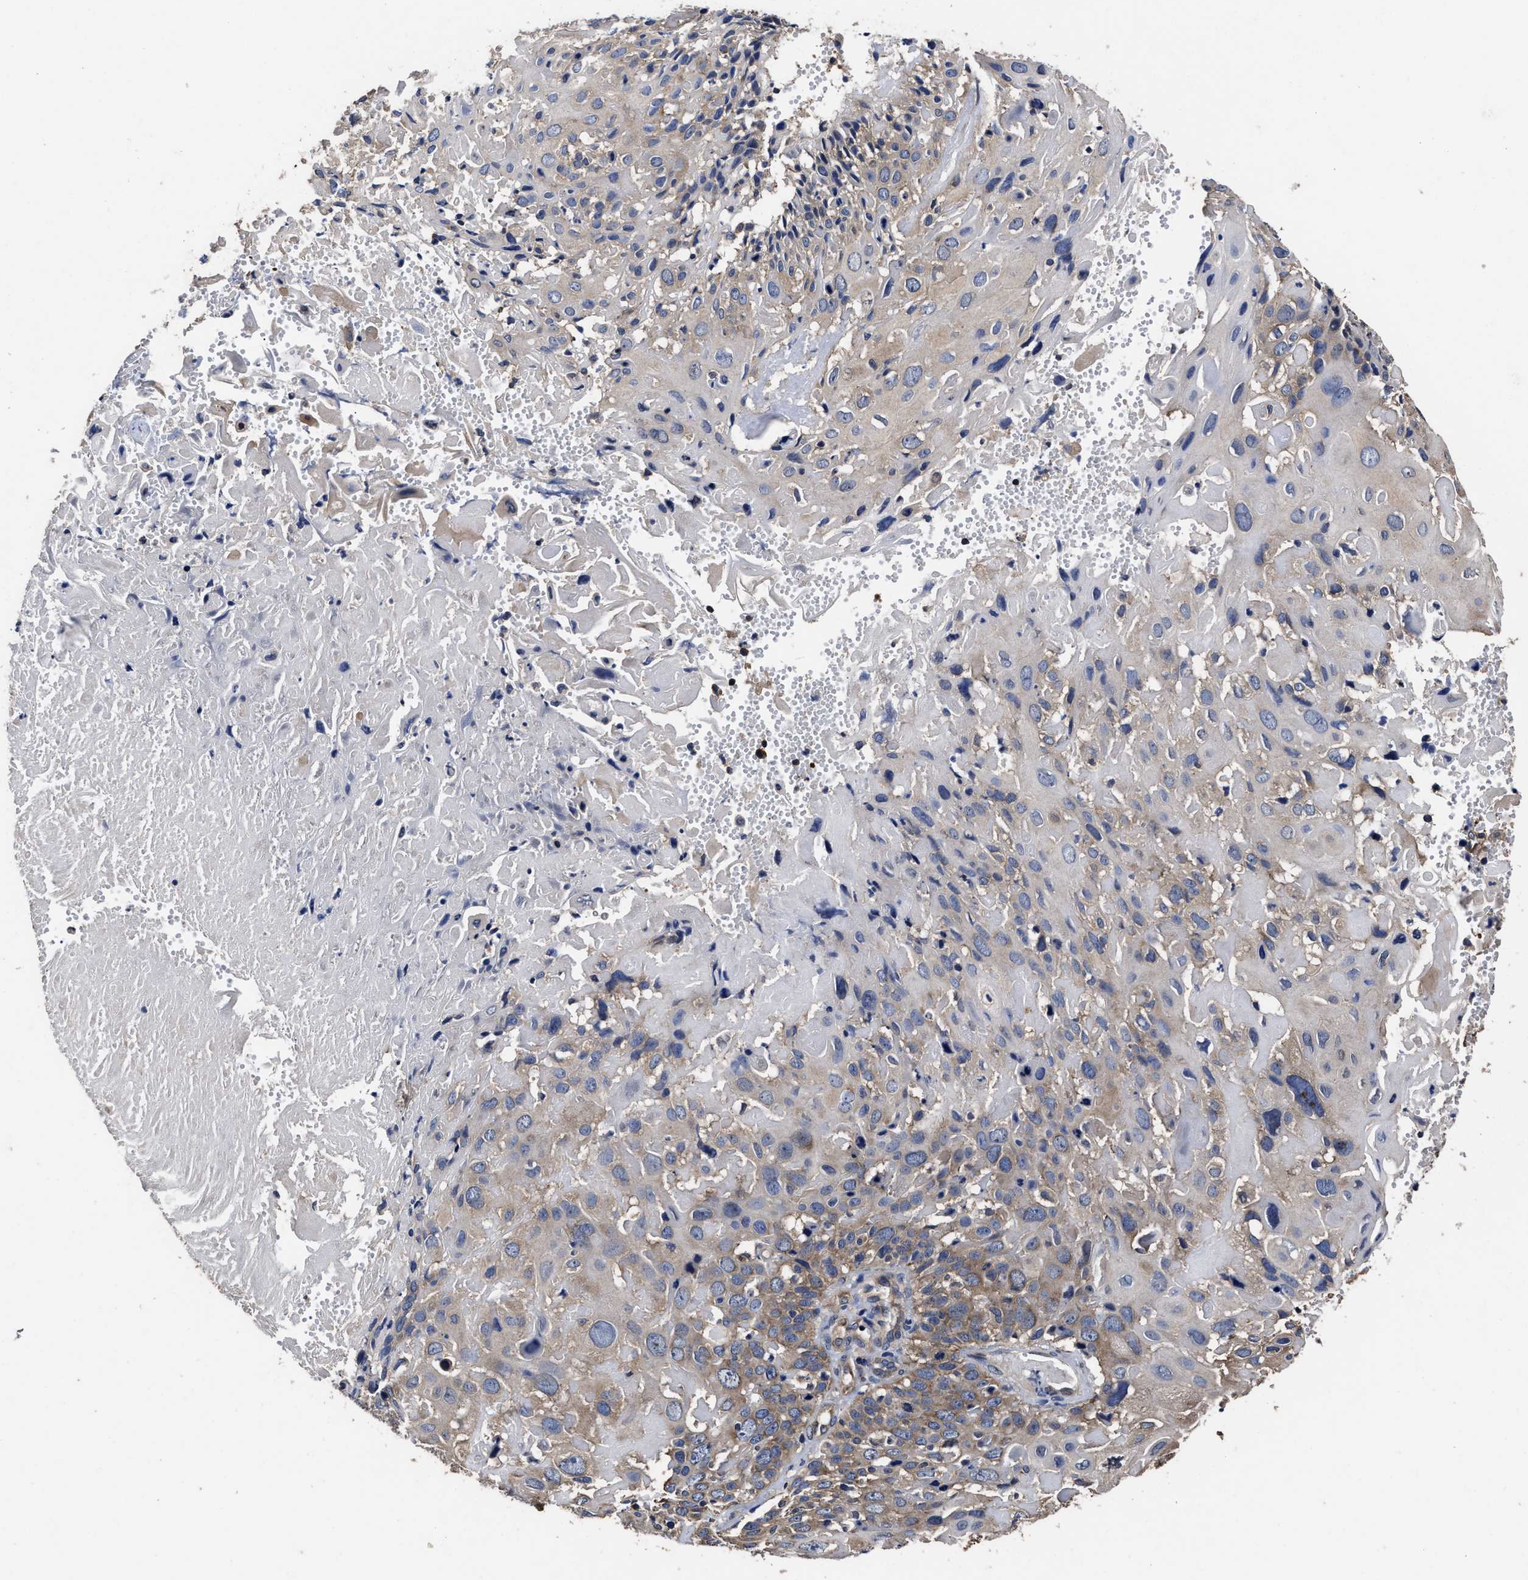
{"staining": {"intensity": "weak", "quantity": "25%-75%", "location": "cytoplasmic/membranous"}, "tissue": "cervical cancer", "cell_type": "Tumor cells", "image_type": "cancer", "snomed": [{"axis": "morphology", "description": "Squamous cell carcinoma, NOS"}, {"axis": "topography", "description": "Cervix"}], "caption": "This image shows immunohistochemistry staining of cervical cancer, with low weak cytoplasmic/membranous positivity in about 25%-75% of tumor cells.", "gene": "AVEN", "patient": {"sex": "female", "age": 74}}